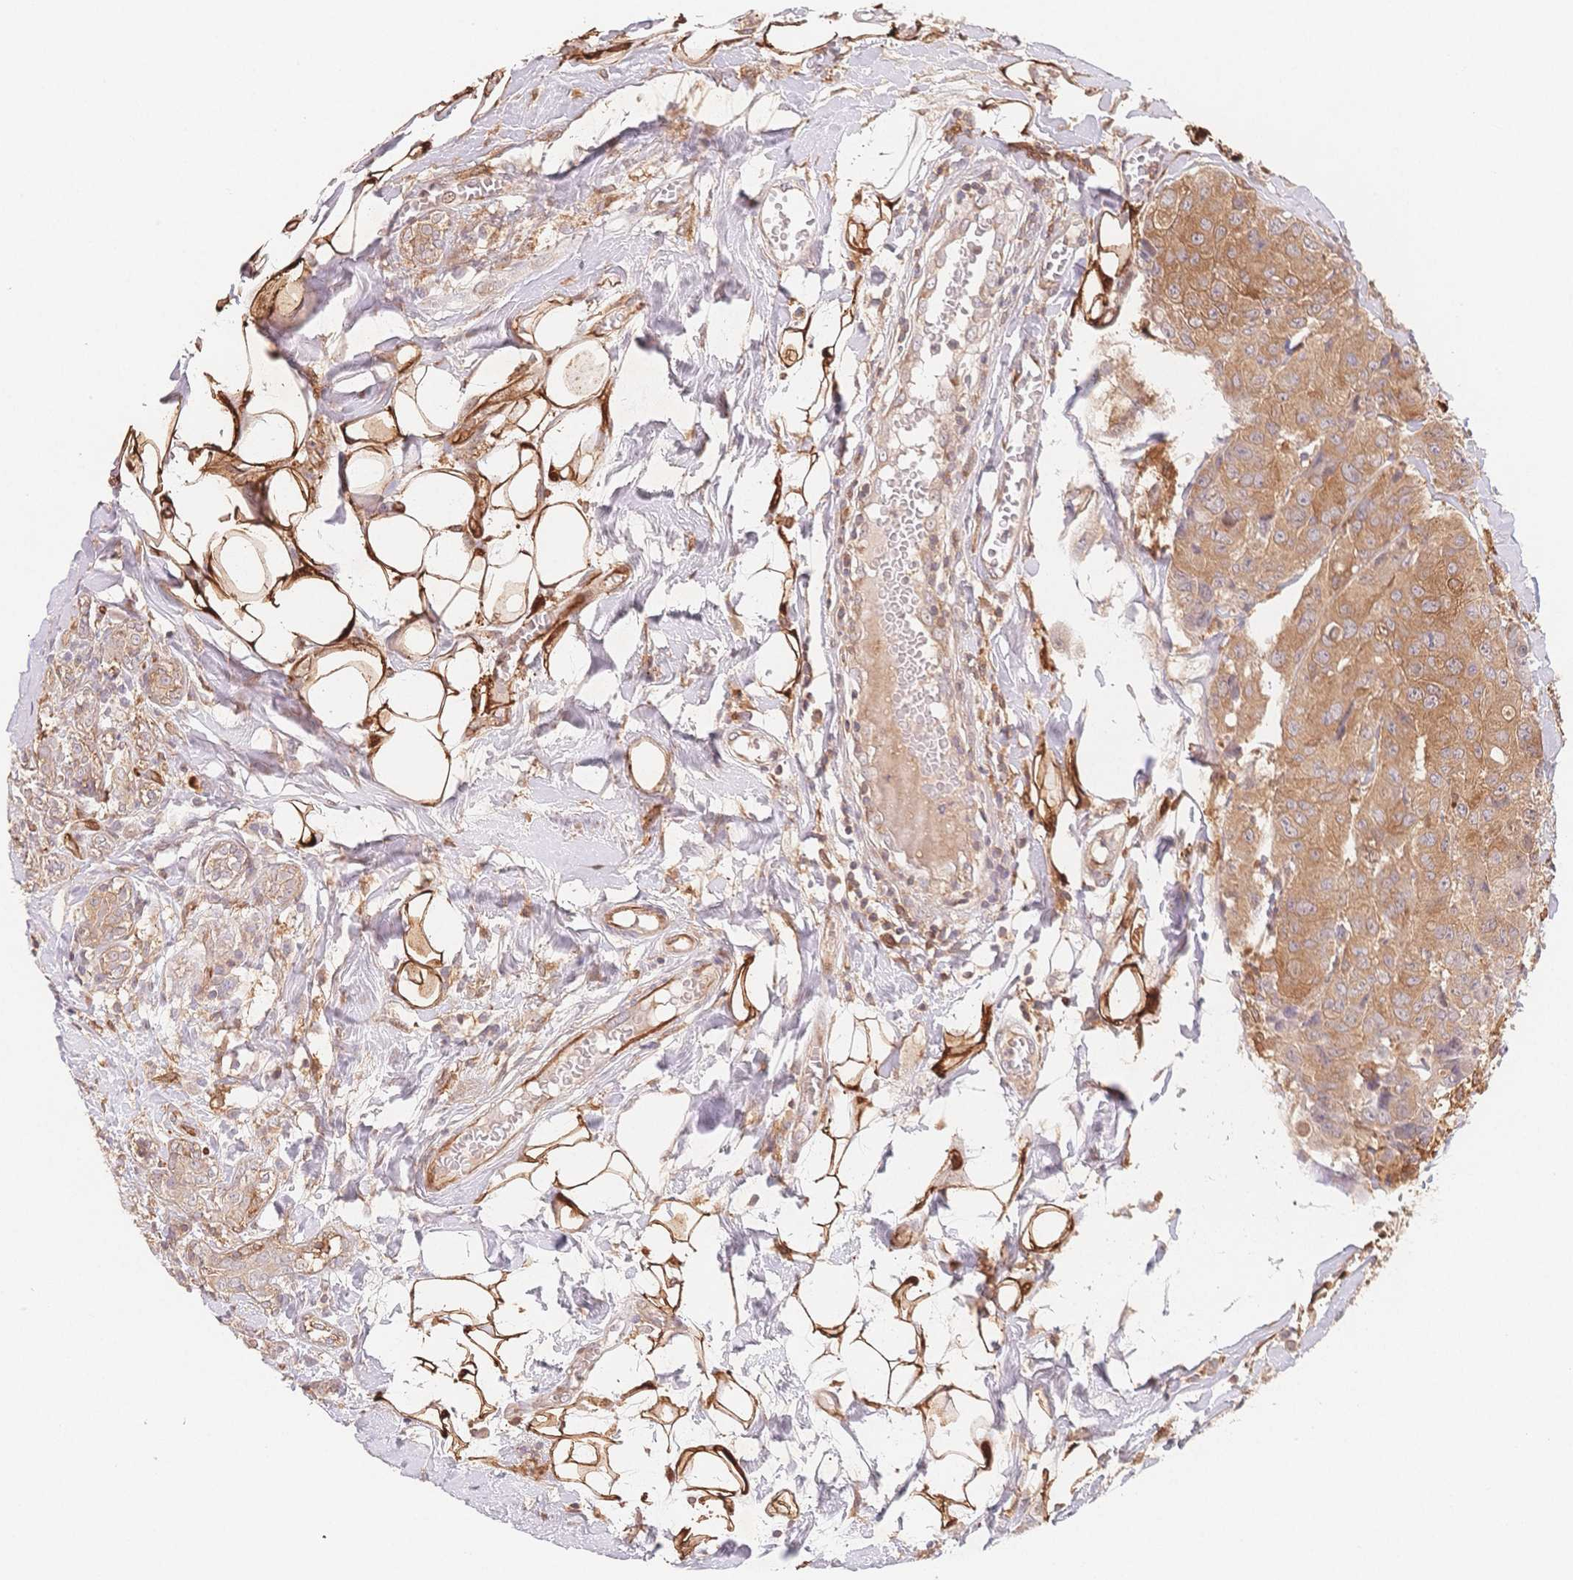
{"staining": {"intensity": "moderate", "quantity": ">75%", "location": "cytoplasmic/membranous"}, "tissue": "breast cancer", "cell_type": "Tumor cells", "image_type": "cancer", "snomed": [{"axis": "morphology", "description": "Duct carcinoma"}, {"axis": "topography", "description": "Breast"}], "caption": "Tumor cells exhibit moderate cytoplasmic/membranous positivity in approximately >75% of cells in breast intraductal carcinoma. The protein of interest is shown in brown color, while the nuclei are stained blue.", "gene": "C12orf75", "patient": {"sex": "female", "age": 43}}